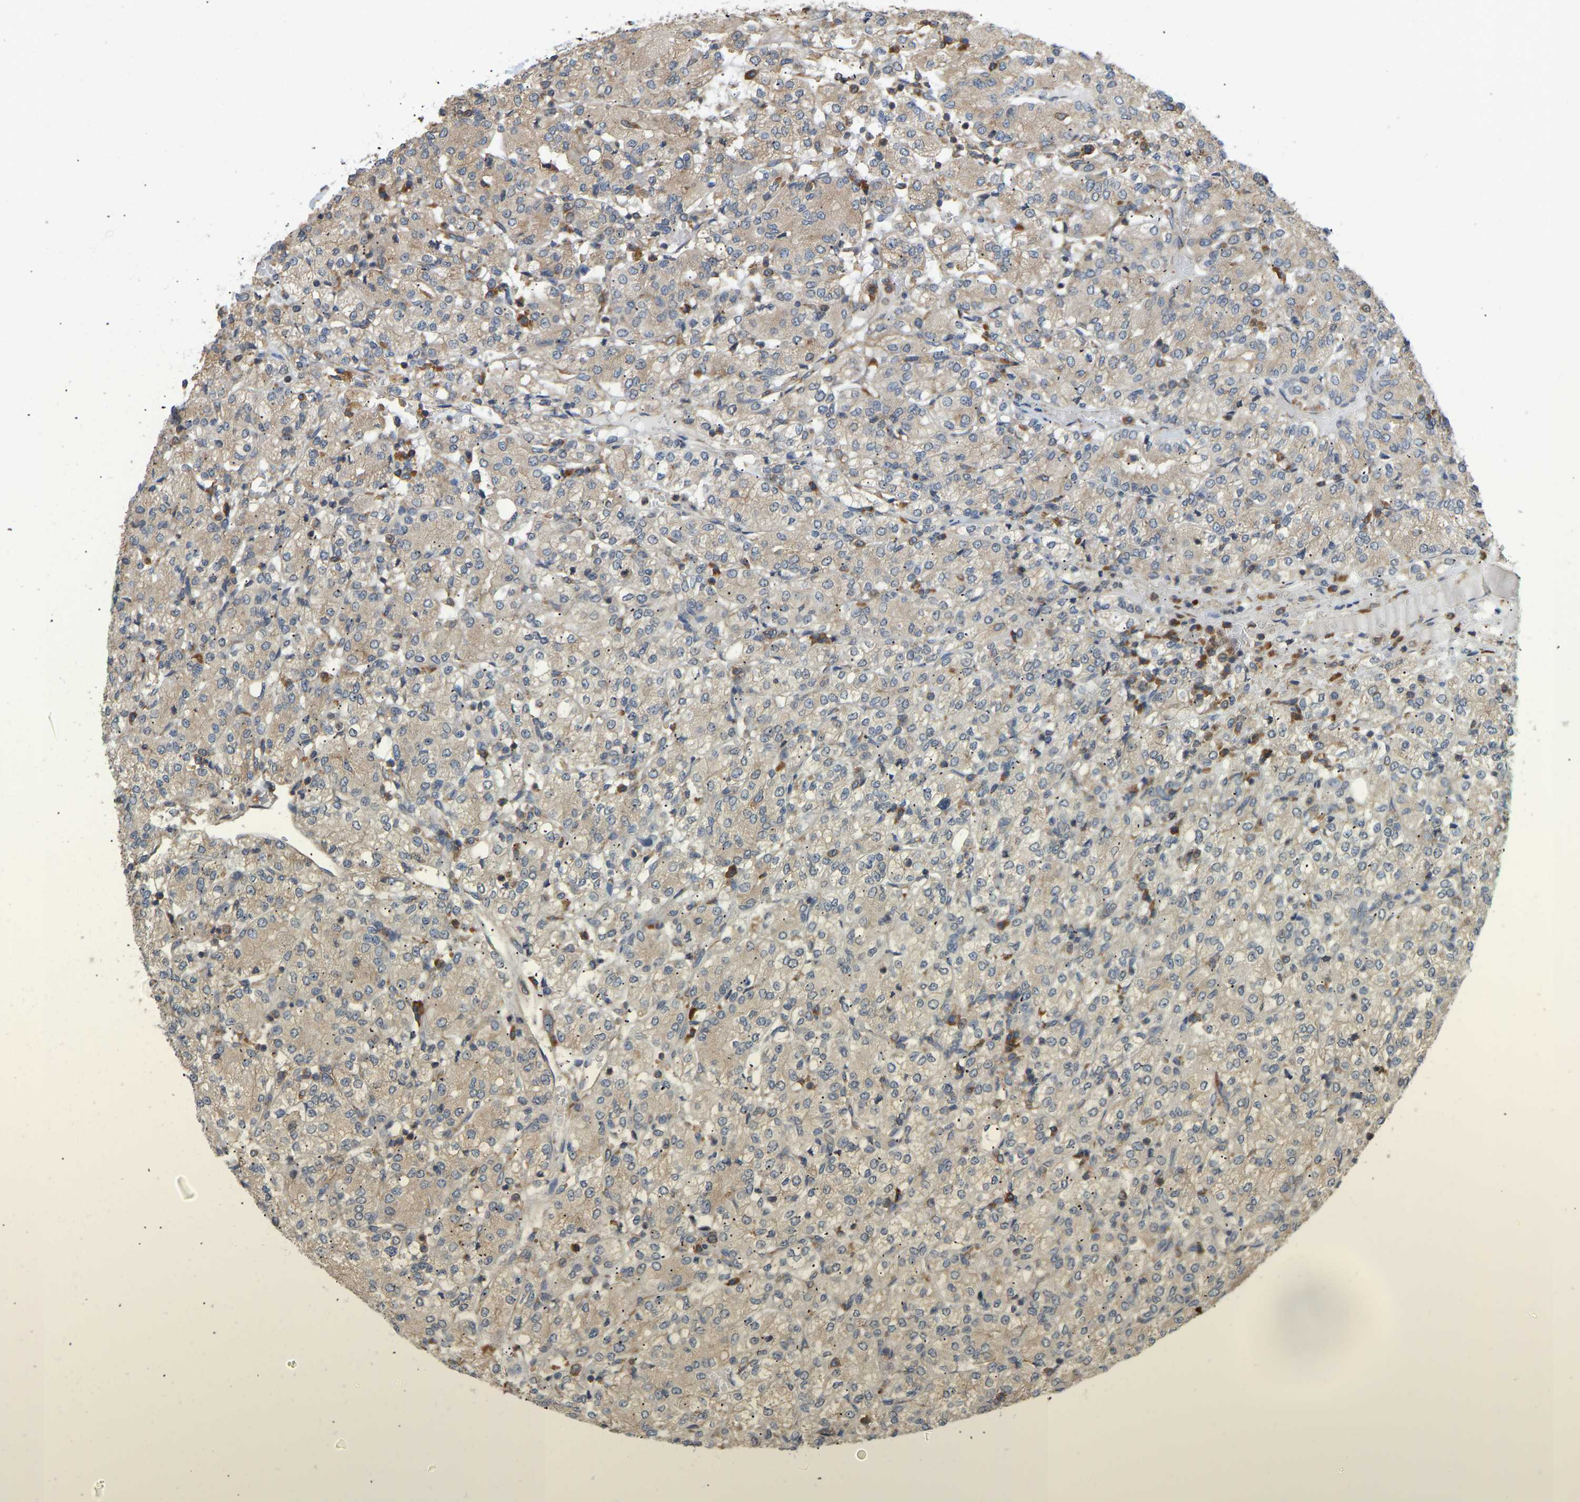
{"staining": {"intensity": "moderate", "quantity": "<25%", "location": "cytoplasmic/membranous"}, "tissue": "renal cancer", "cell_type": "Tumor cells", "image_type": "cancer", "snomed": [{"axis": "morphology", "description": "Adenocarcinoma, NOS"}, {"axis": "topography", "description": "Kidney"}], "caption": "Human renal cancer (adenocarcinoma) stained with a brown dye exhibits moderate cytoplasmic/membranous positive positivity in approximately <25% of tumor cells.", "gene": "RPS6KB2", "patient": {"sex": "male", "age": 77}}